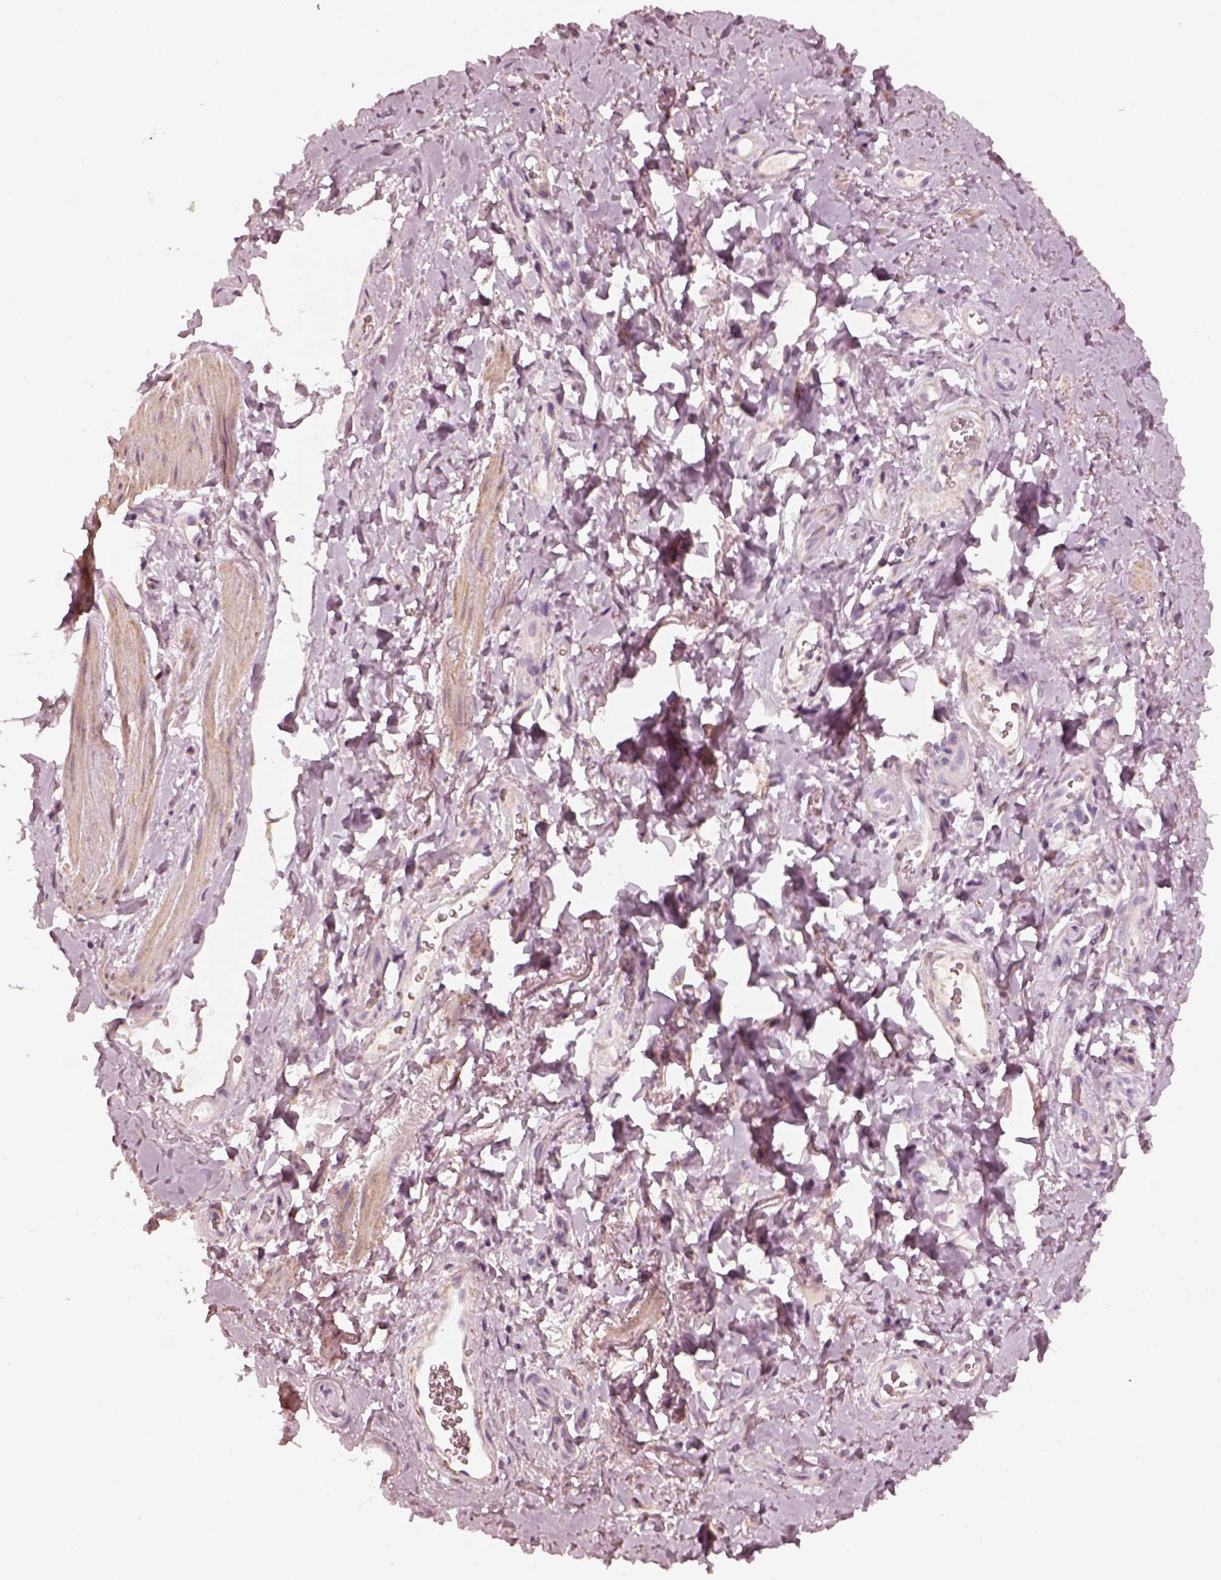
{"staining": {"intensity": "negative", "quantity": "none", "location": "none"}, "tissue": "adipose tissue", "cell_type": "Adipocytes", "image_type": "normal", "snomed": [{"axis": "morphology", "description": "Normal tissue, NOS"}, {"axis": "topography", "description": "Anal"}, {"axis": "topography", "description": "Peripheral nerve tissue"}], "caption": "An IHC photomicrograph of normal adipose tissue is shown. There is no staining in adipocytes of adipose tissue.", "gene": "RS1", "patient": {"sex": "male", "age": 53}}